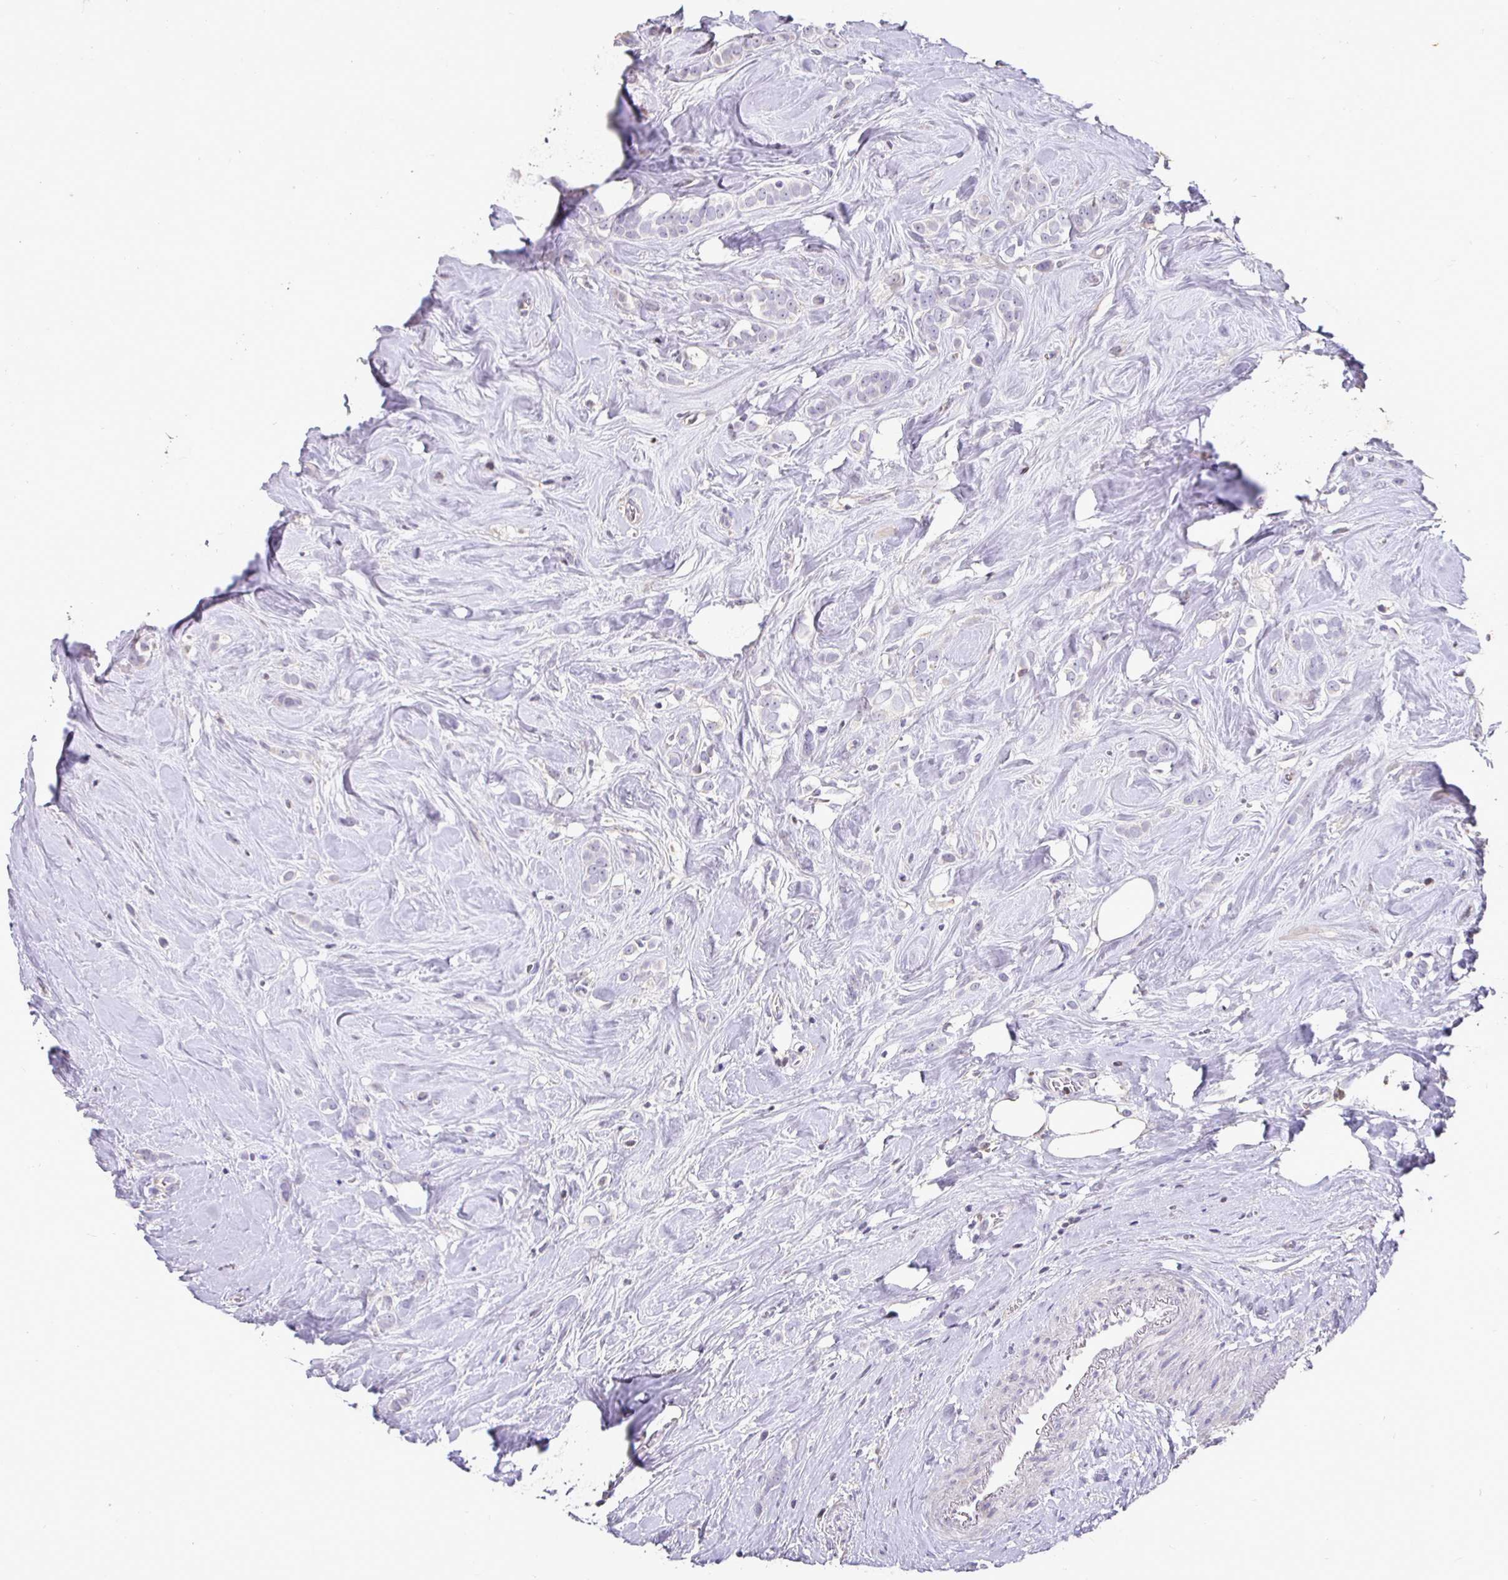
{"staining": {"intensity": "negative", "quantity": "none", "location": "none"}, "tissue": "breast cancer", "cell_type": "Tumor cells", "image_type": "cancer", "snomed": [{"axis": "morphology", "description": "Duct carcinoma"}, {"axis": "topography", "description": "Breast"}], "caption": "DAB (3,3'-diaminobenzidine) immunohistochemical staining of breast infiltrating ductal carcinoma reveals no significant staining in tumor cells.", "gene": "SHISA4", "patient": {"sex": "female", "age": 80}}